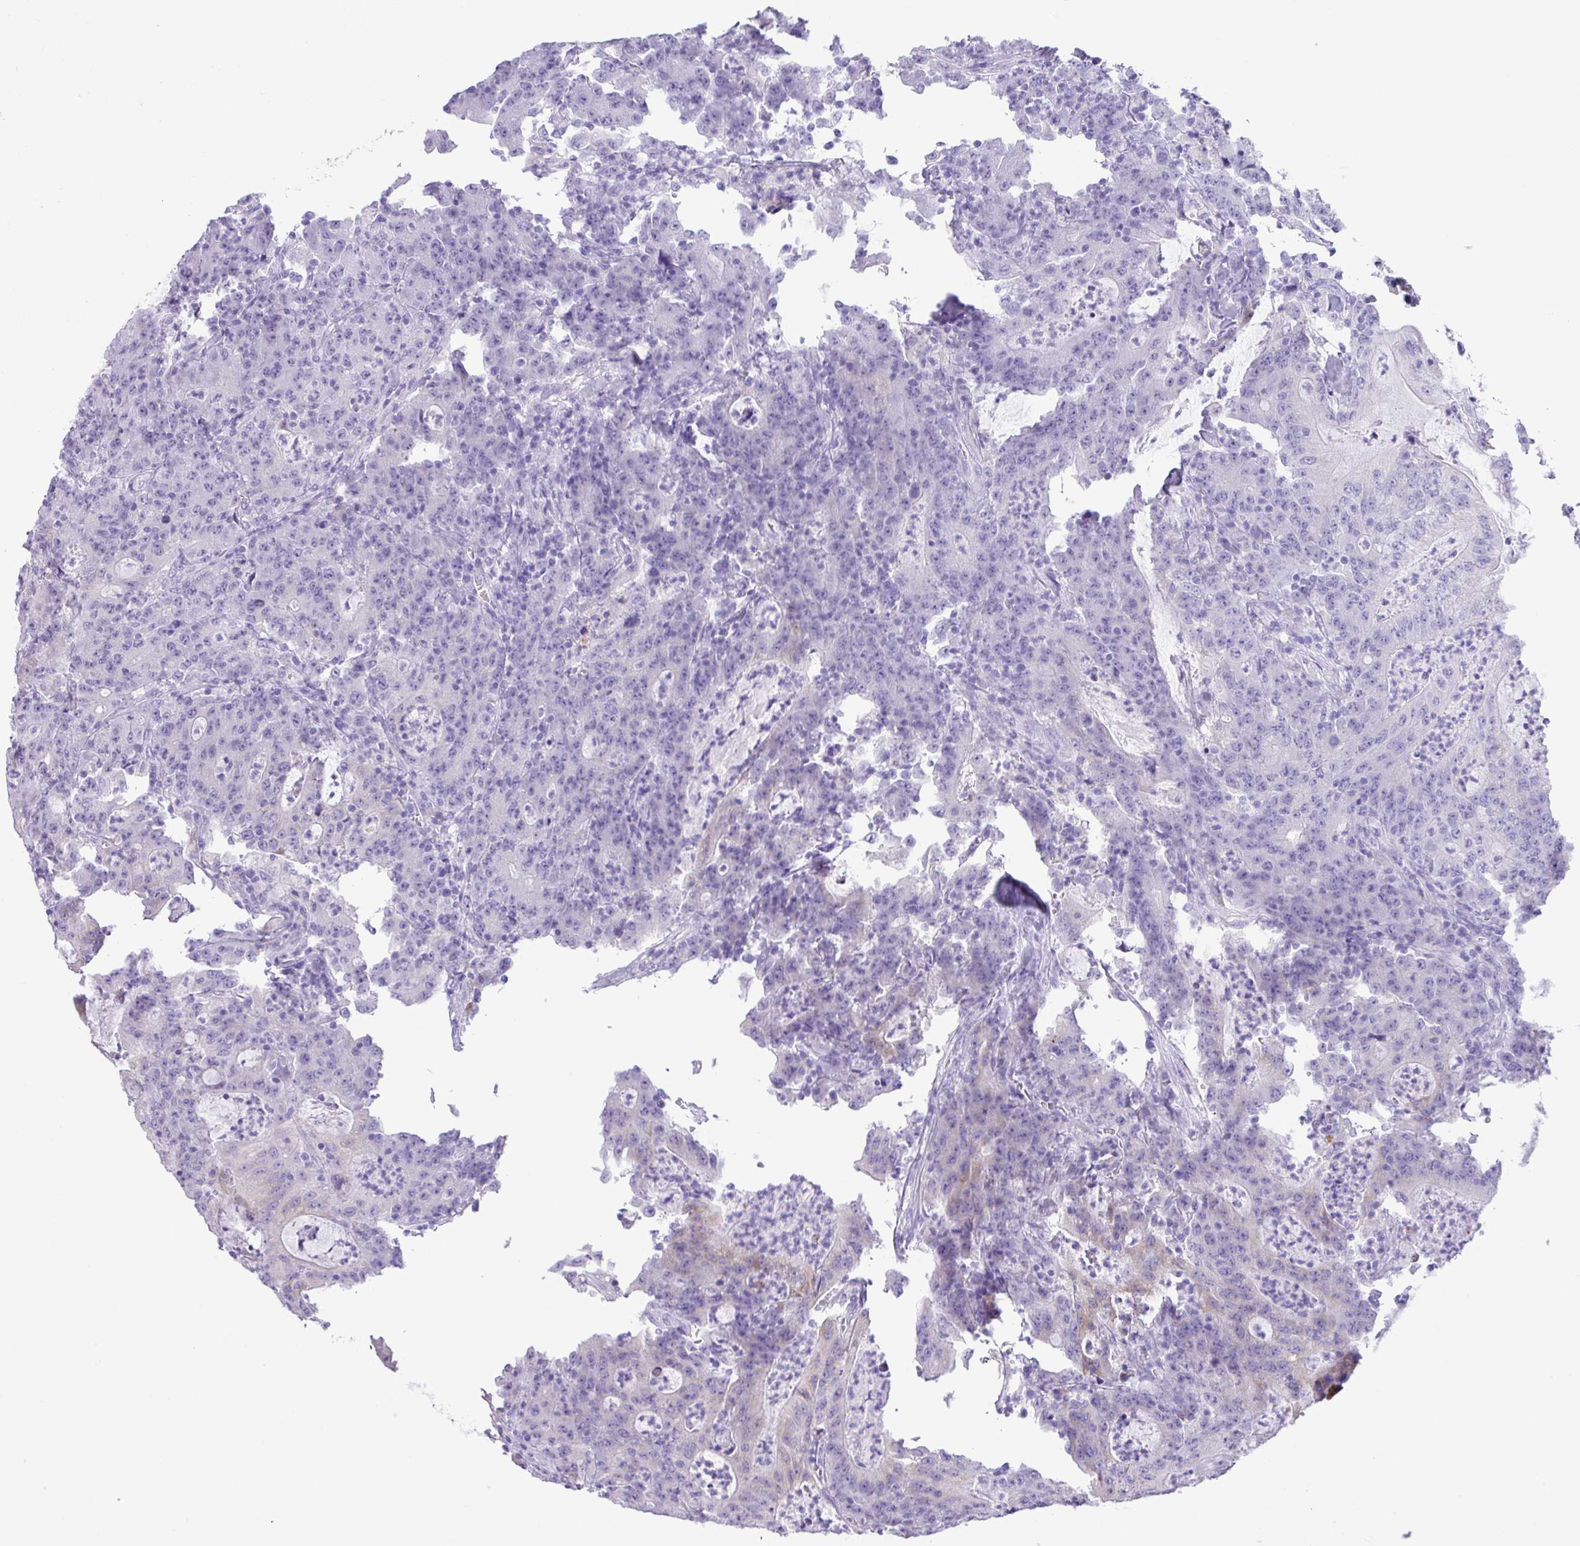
{"staining": {"intensity": "negative", "quantity": "none", "location": "none"}, "tissue": "colorectal cancer", "cell_type": "Tumor cells", "image_type": "cancer", "snomed": [{"axis": "morphology", "description": "Adenocarcinoma, NOS"}, {"axis": "topography", "description": "Colon"}], "caption": "Immunohistochemistry (IHC) of human adenocarcinoma (colorectal) displays no staining in tumor cells. (DAB immunohistochemistry (IHC), high magnification).", "gene": "RGS21", "patient": {"sex": "male", "age": 83}}